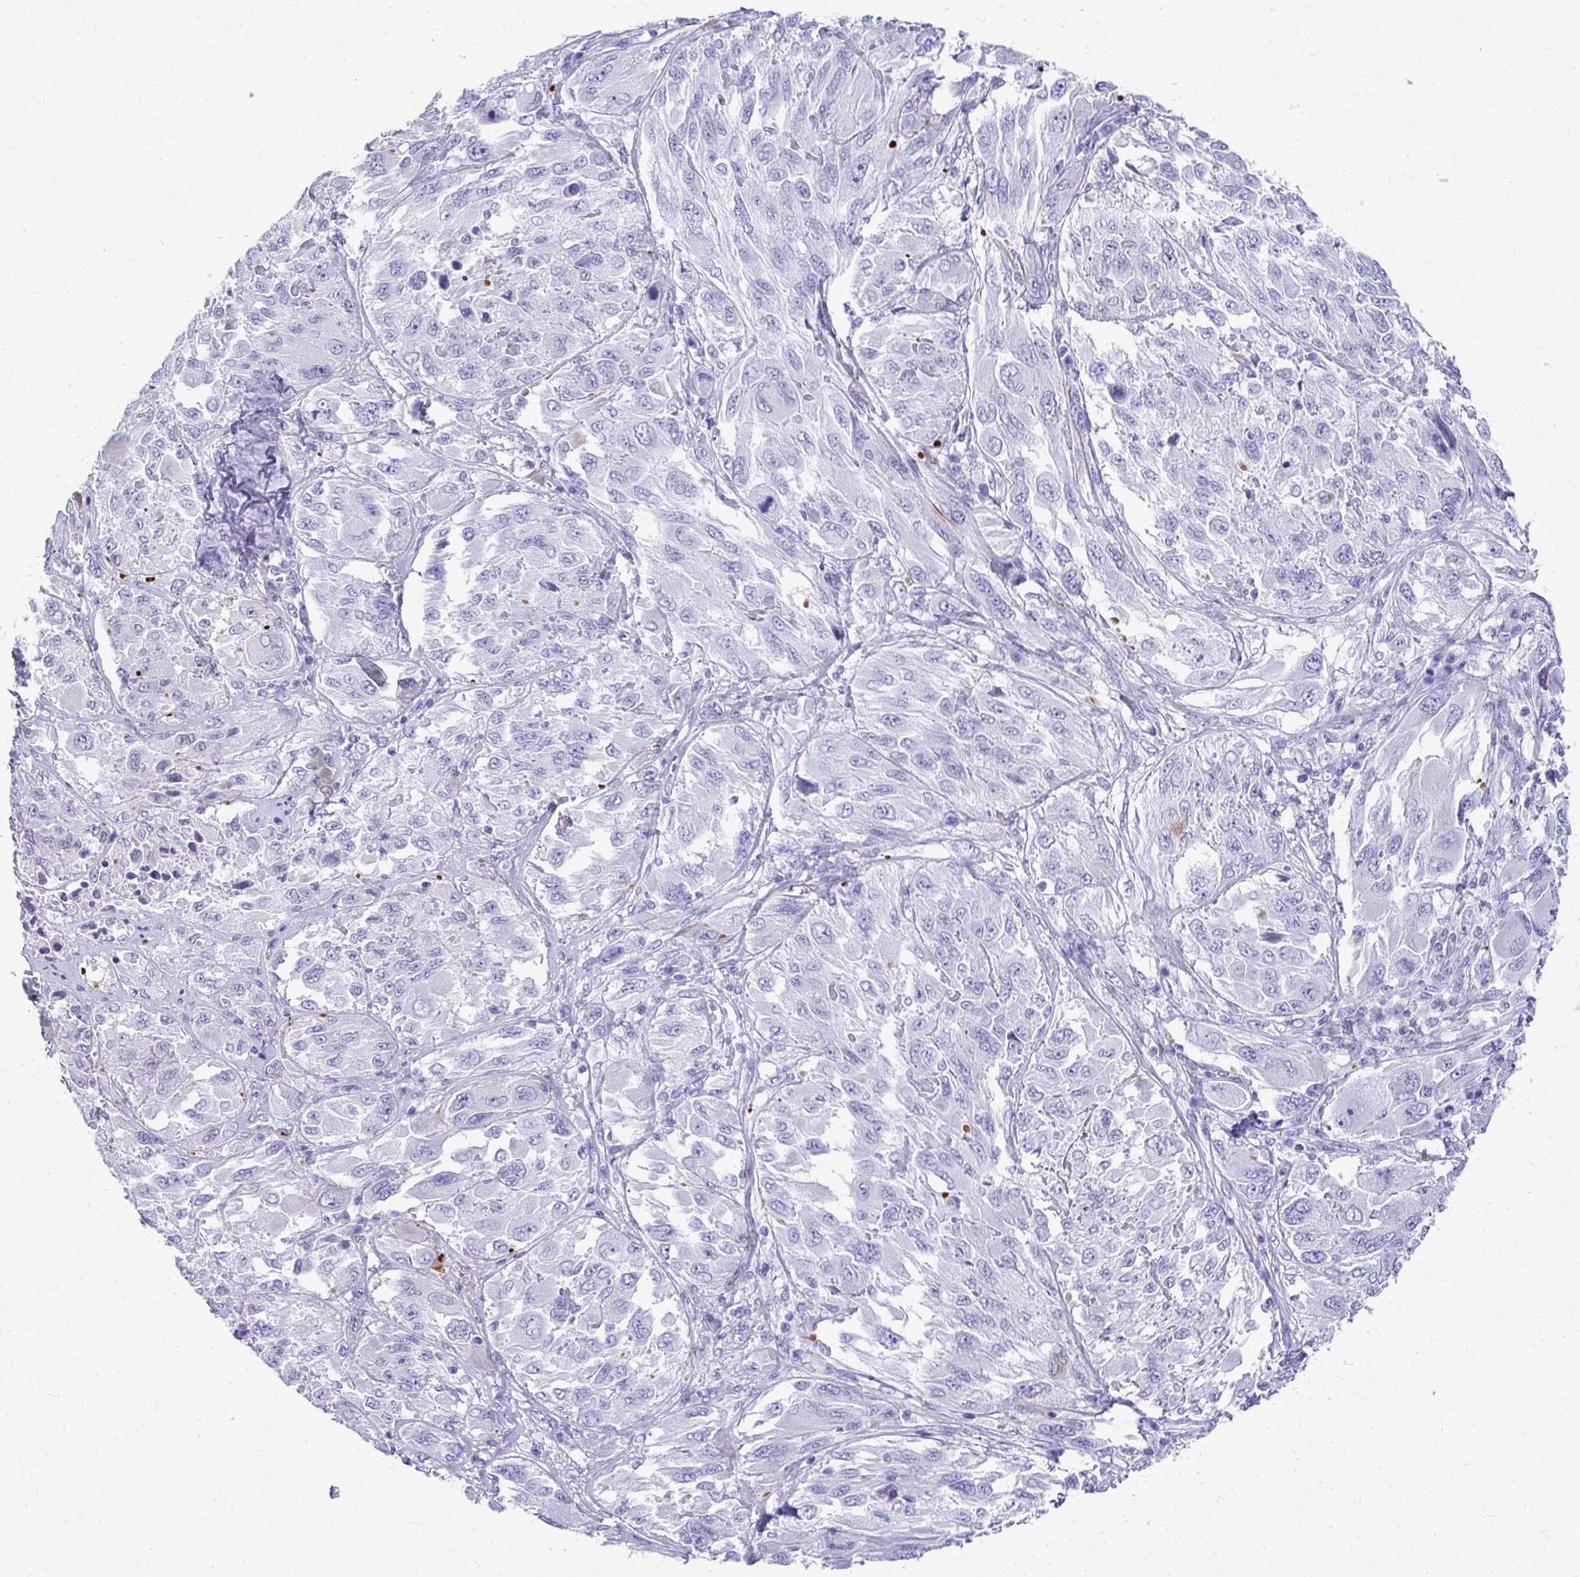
{"staining": {"intensity": "negative", "quantity": "none", "location": "none"}, "tissue": "melanoma", "cell_type": "Tumor cells", "image_type": "cancer", "snomed": [{"axis": "morphology", "description": "Malignant melanoma, NOS"}, {"axis": "topography", "description": "Skin"}], "caption": "High power microscopy micrograph of an IHC micrograph of melanoma, revealing no significant positivity in tumor cells.", "gene": "TRIM6", "patient": {"sex": "female", "age": 91}}